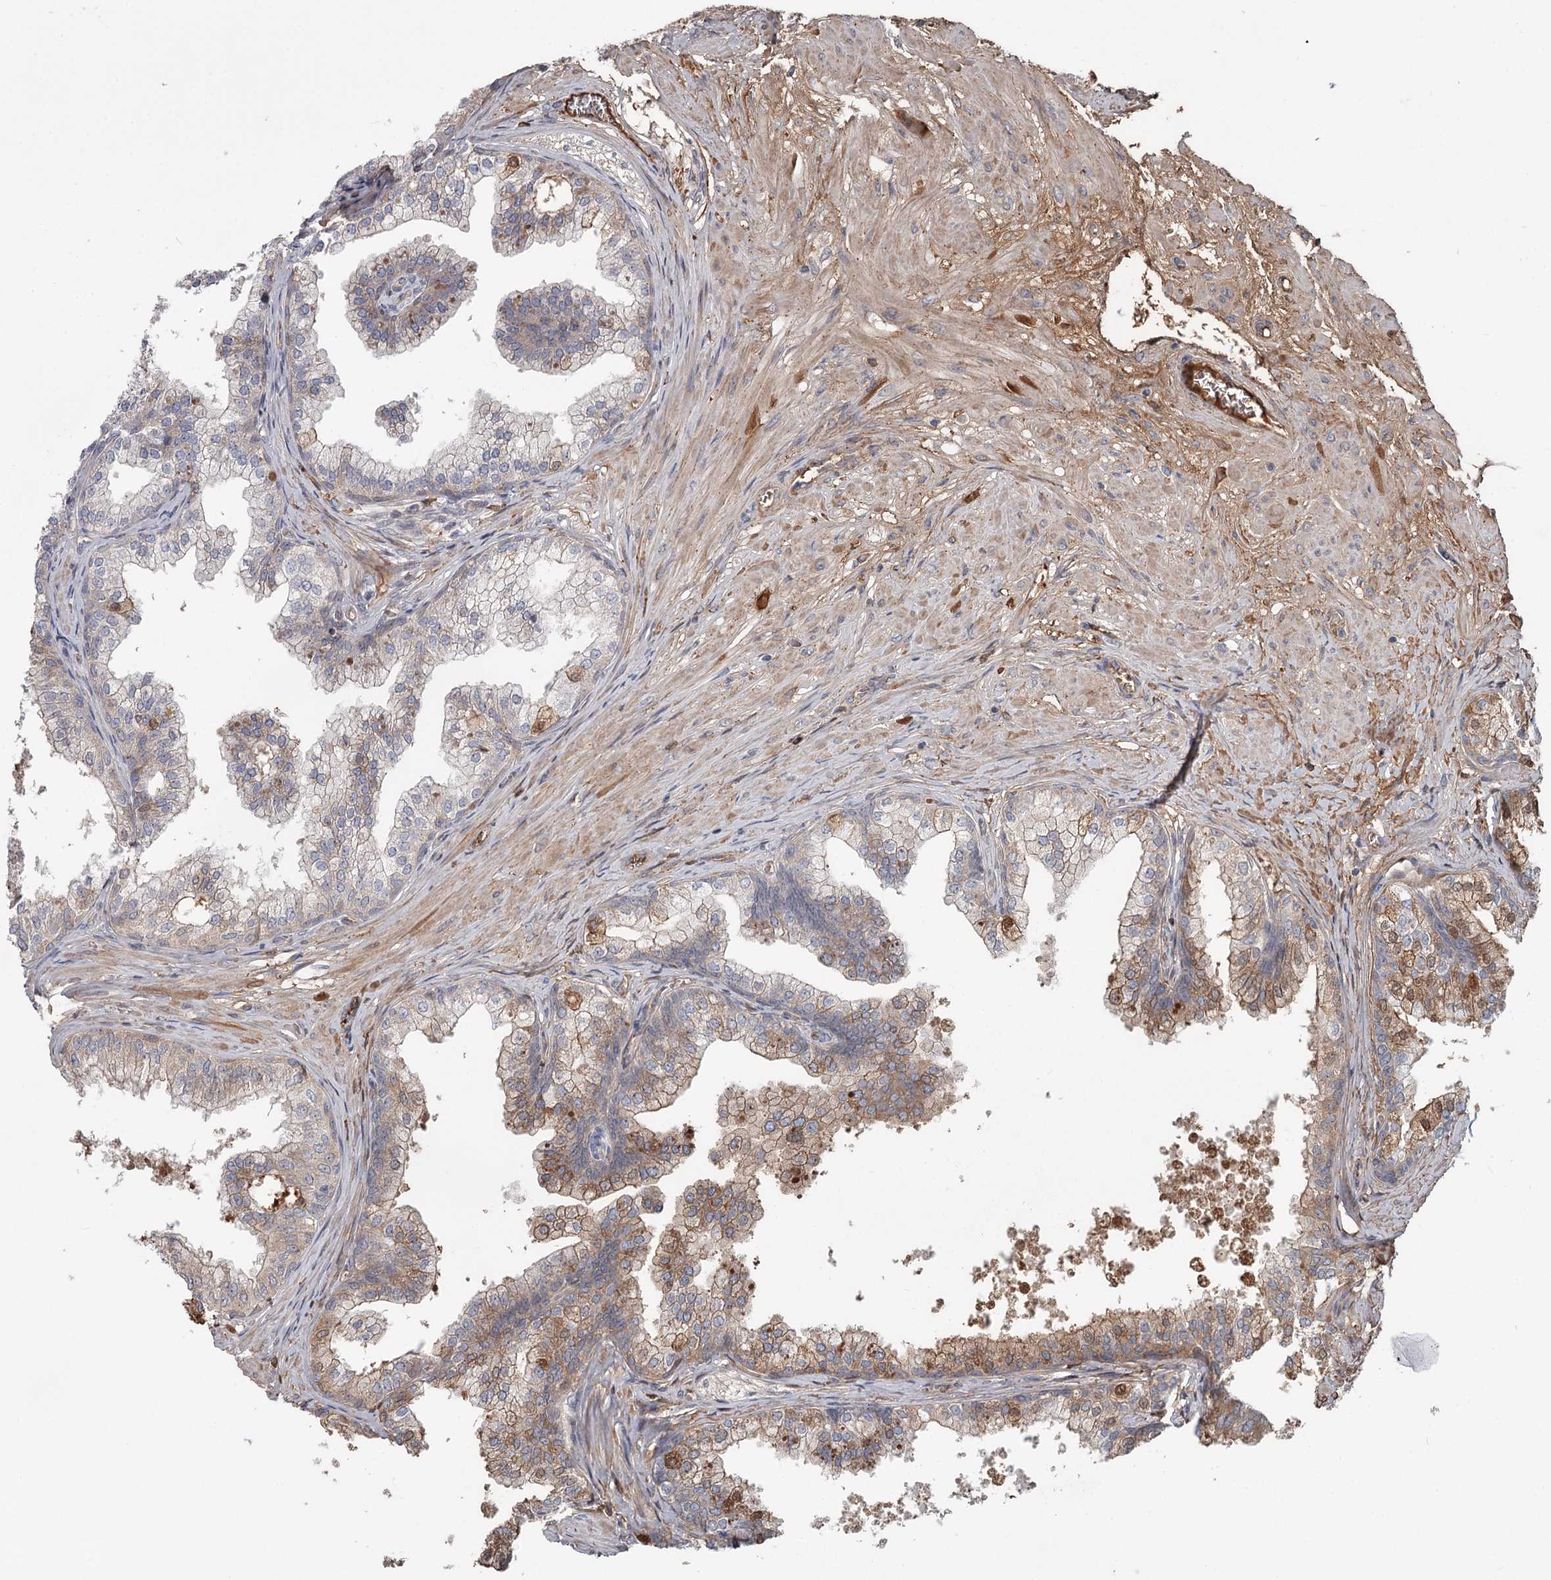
{"staining": {"intensity": "moderate", "quantity": "25%-75%", "location": "cytoplasmic/membranous"}, "tissue": "prostate", "cell_type": "Glandular cells", "image_type": "normal", "snomed": [{"axis": "morphology", "description": "Normal tissue, NOS"}, {"axis": "topography", "description": "Prostate"}], "caption": "Moderate cytoplasmic/membranous positivity is seen in about 25%-75% of glandular cells in unremarkable prostate.", "gene": "DHRS9", "patient": {"sex": "male", "age": 60}}